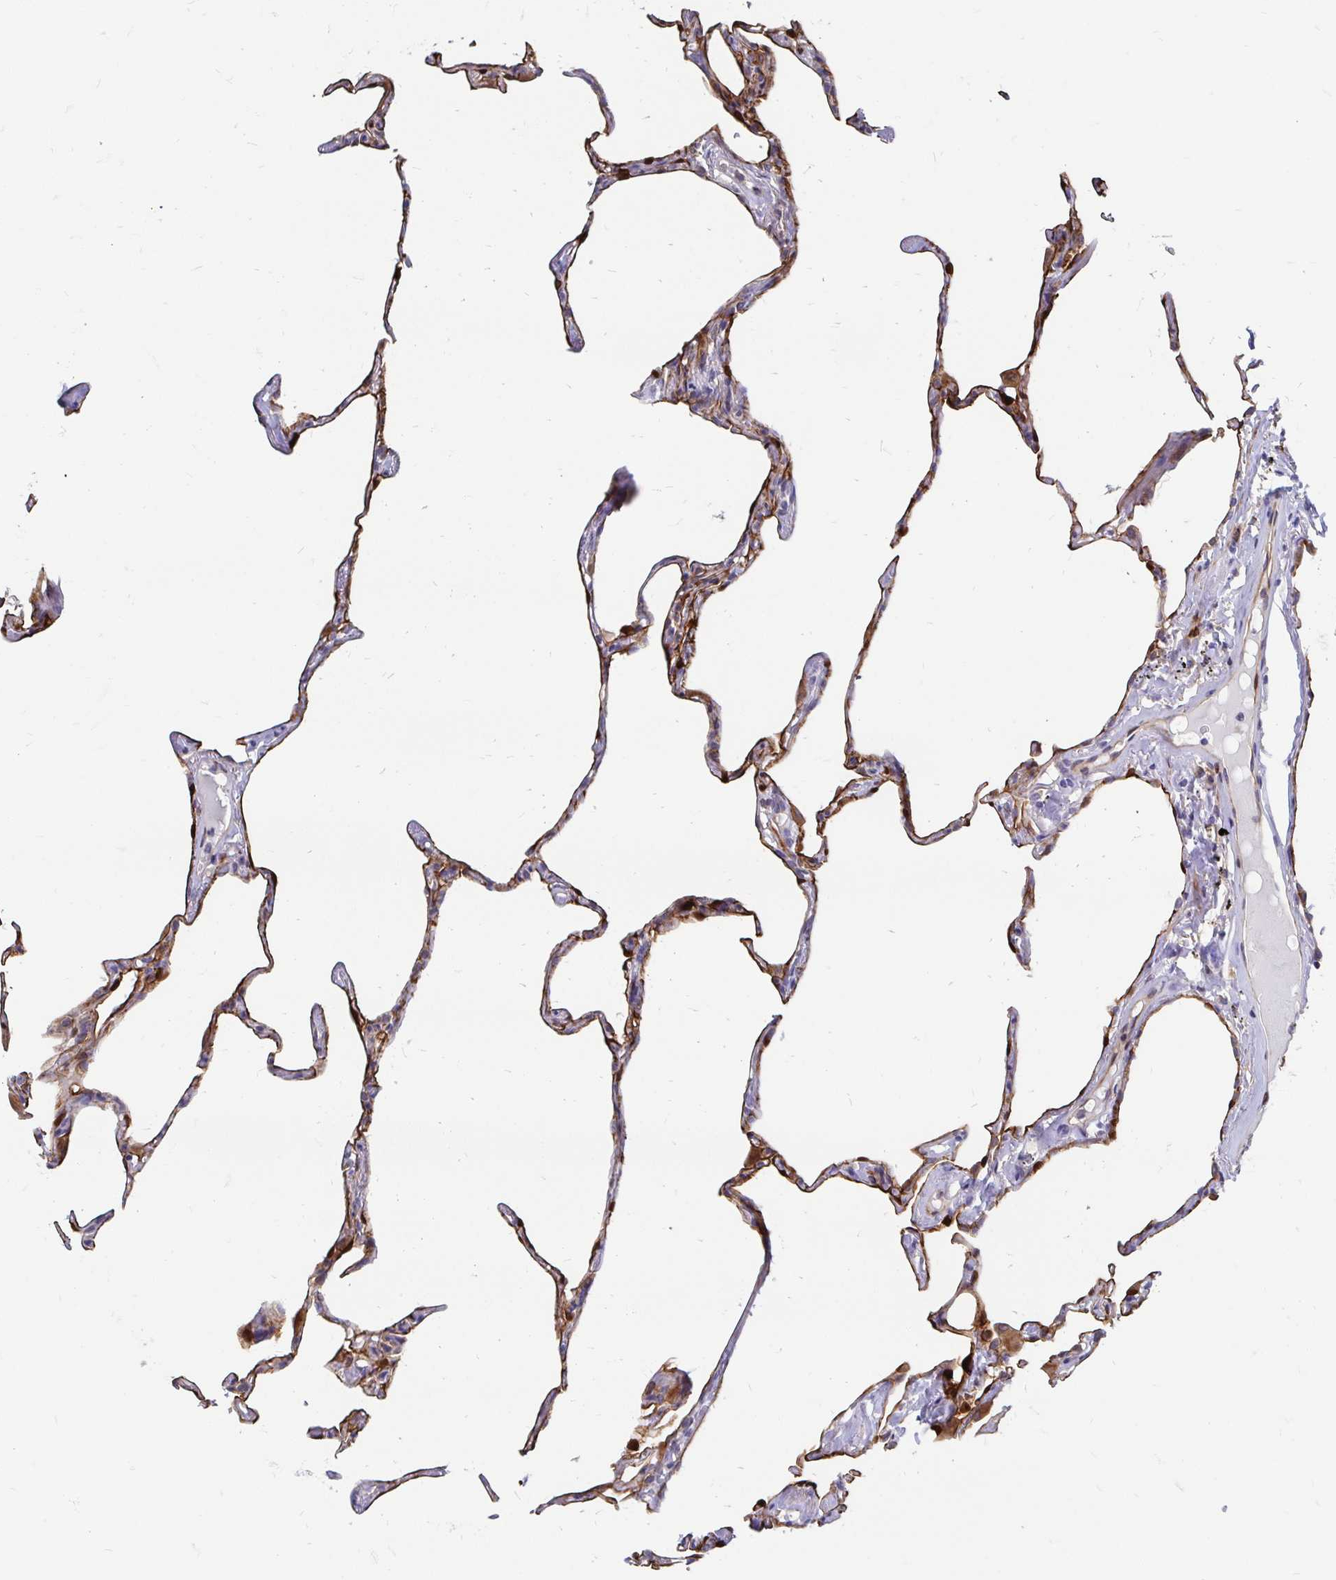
{"staining": {"intensity": "moderate", "quantity": "25%-75%", "location": "cytoplasmic/membranous"}, "tissue": "lung", "cell_type": "Alveolar cells", "image_type": "normal", "snomed": [{"axis": "morphology", "description": "Normal tissue, NOS"}, {"axis": "topography", "description": "Lung"}], "caption": "DAB (3,3'-diaminobenzidine) immunohistochemical staining of unremarkable lung reveals moderate cytoplasmic/membranous protein positivity in about 25%-75% of alveolar cells. (DAB (3,3'-diaminobenzidine) IHC, brown staining for protein, blue staining for nuclei).", "gene": "CDKL1", "patient": {"sex": "male", "age": 65}}